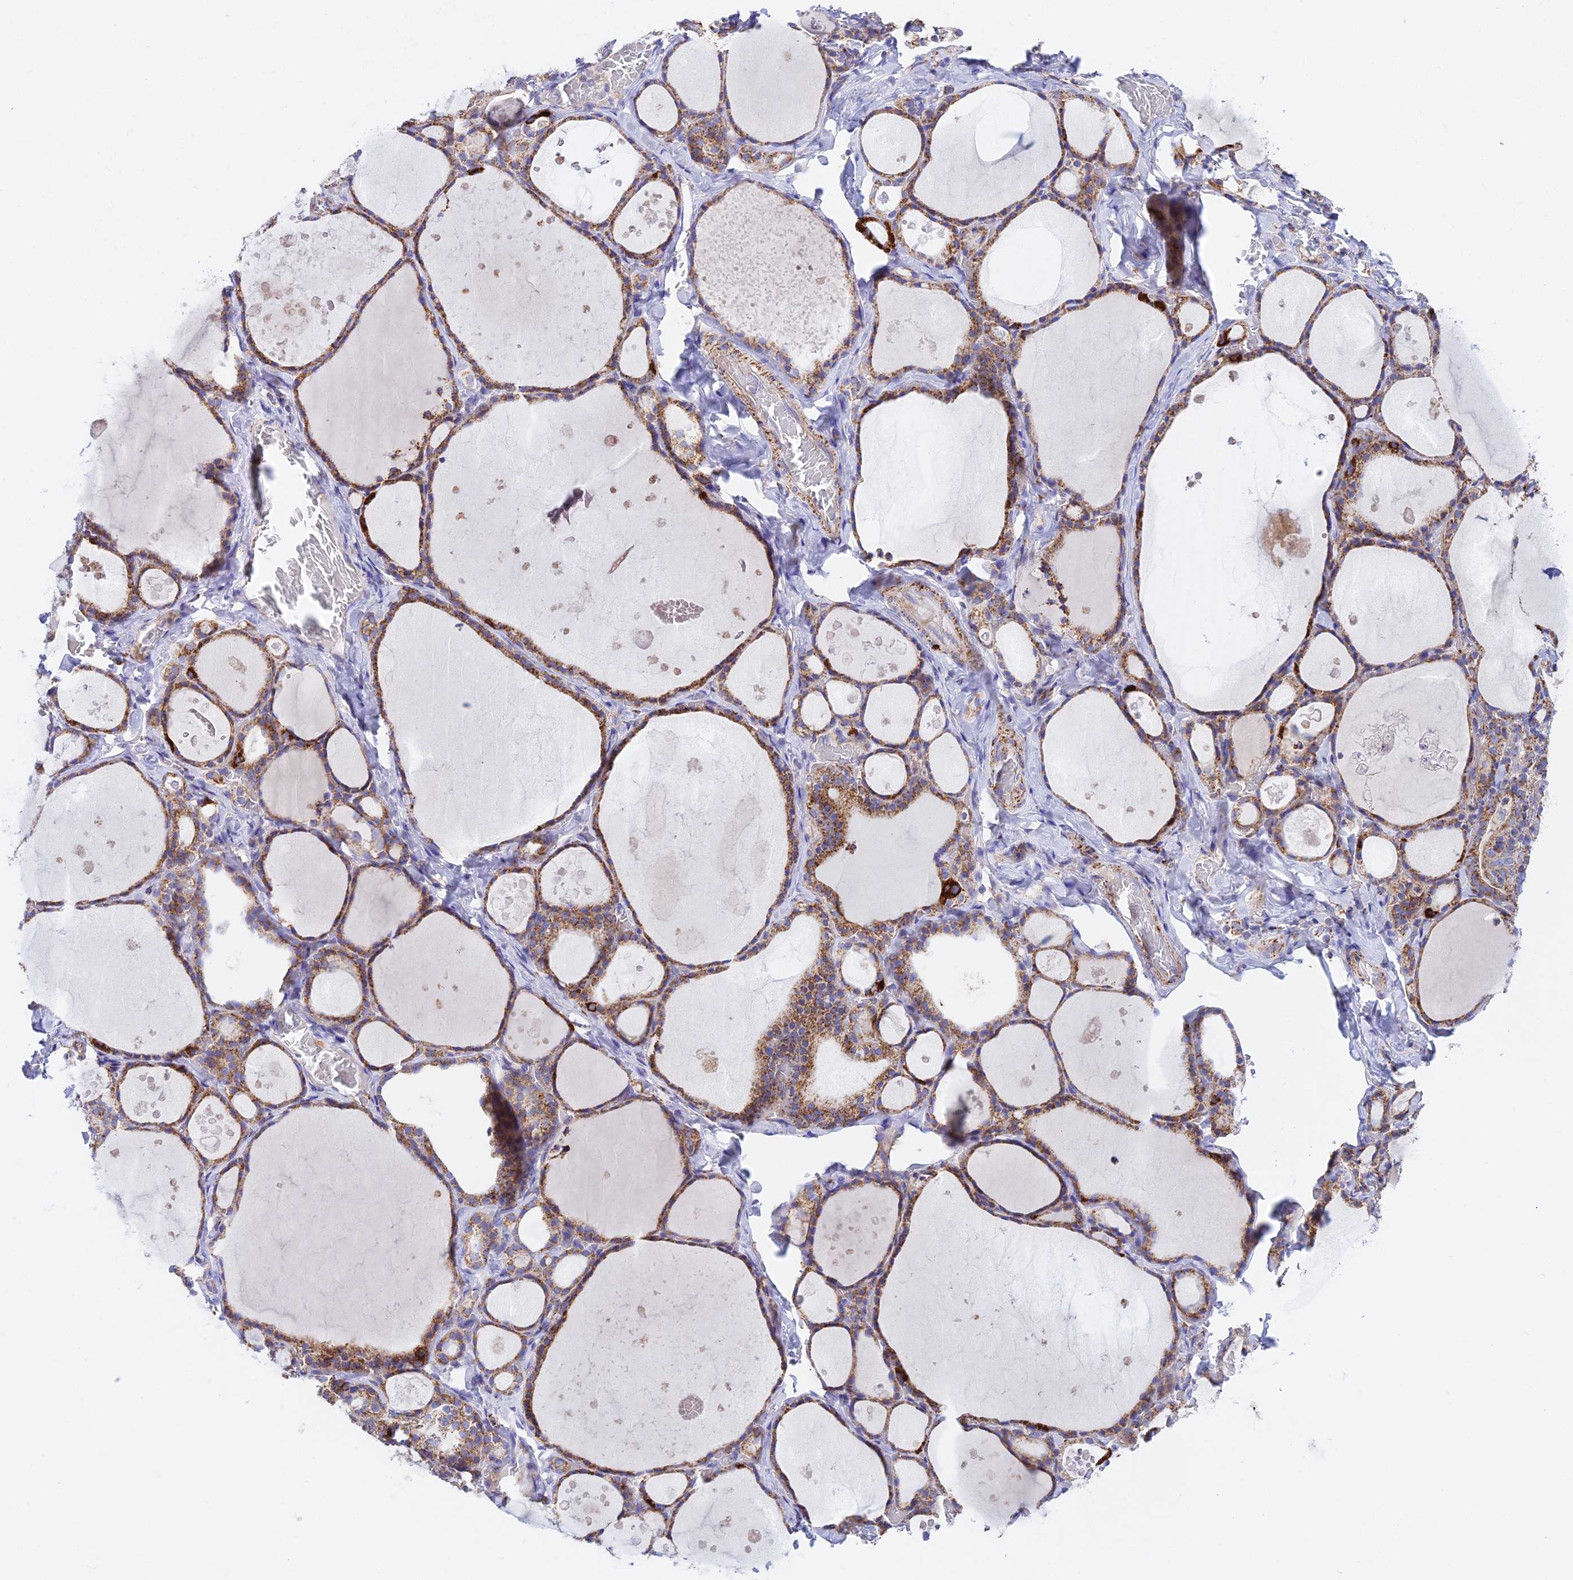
{"staining": {"intensity": "moderate", "quantity": ">75%", "location": "cytoplasmic/membranous"}, "tissue": "thyroid gland", "cell_type": "Glandular cells", "image_type": "normal", "snomed": [{"axis": "morphology", "description": "Normal tissue, NOS"}, {"axis": "topography", "description": "Thyroid gland"}], "caption": "Thyroid gland stained for a protein shows moderate cytoplasmic/membranous positivity in glandular cells. The protein of interest is shown in brown color, while the nuclei are stained blue.", "gene": "HSDL2", "patient": {"sex": "male", "age": 56}}